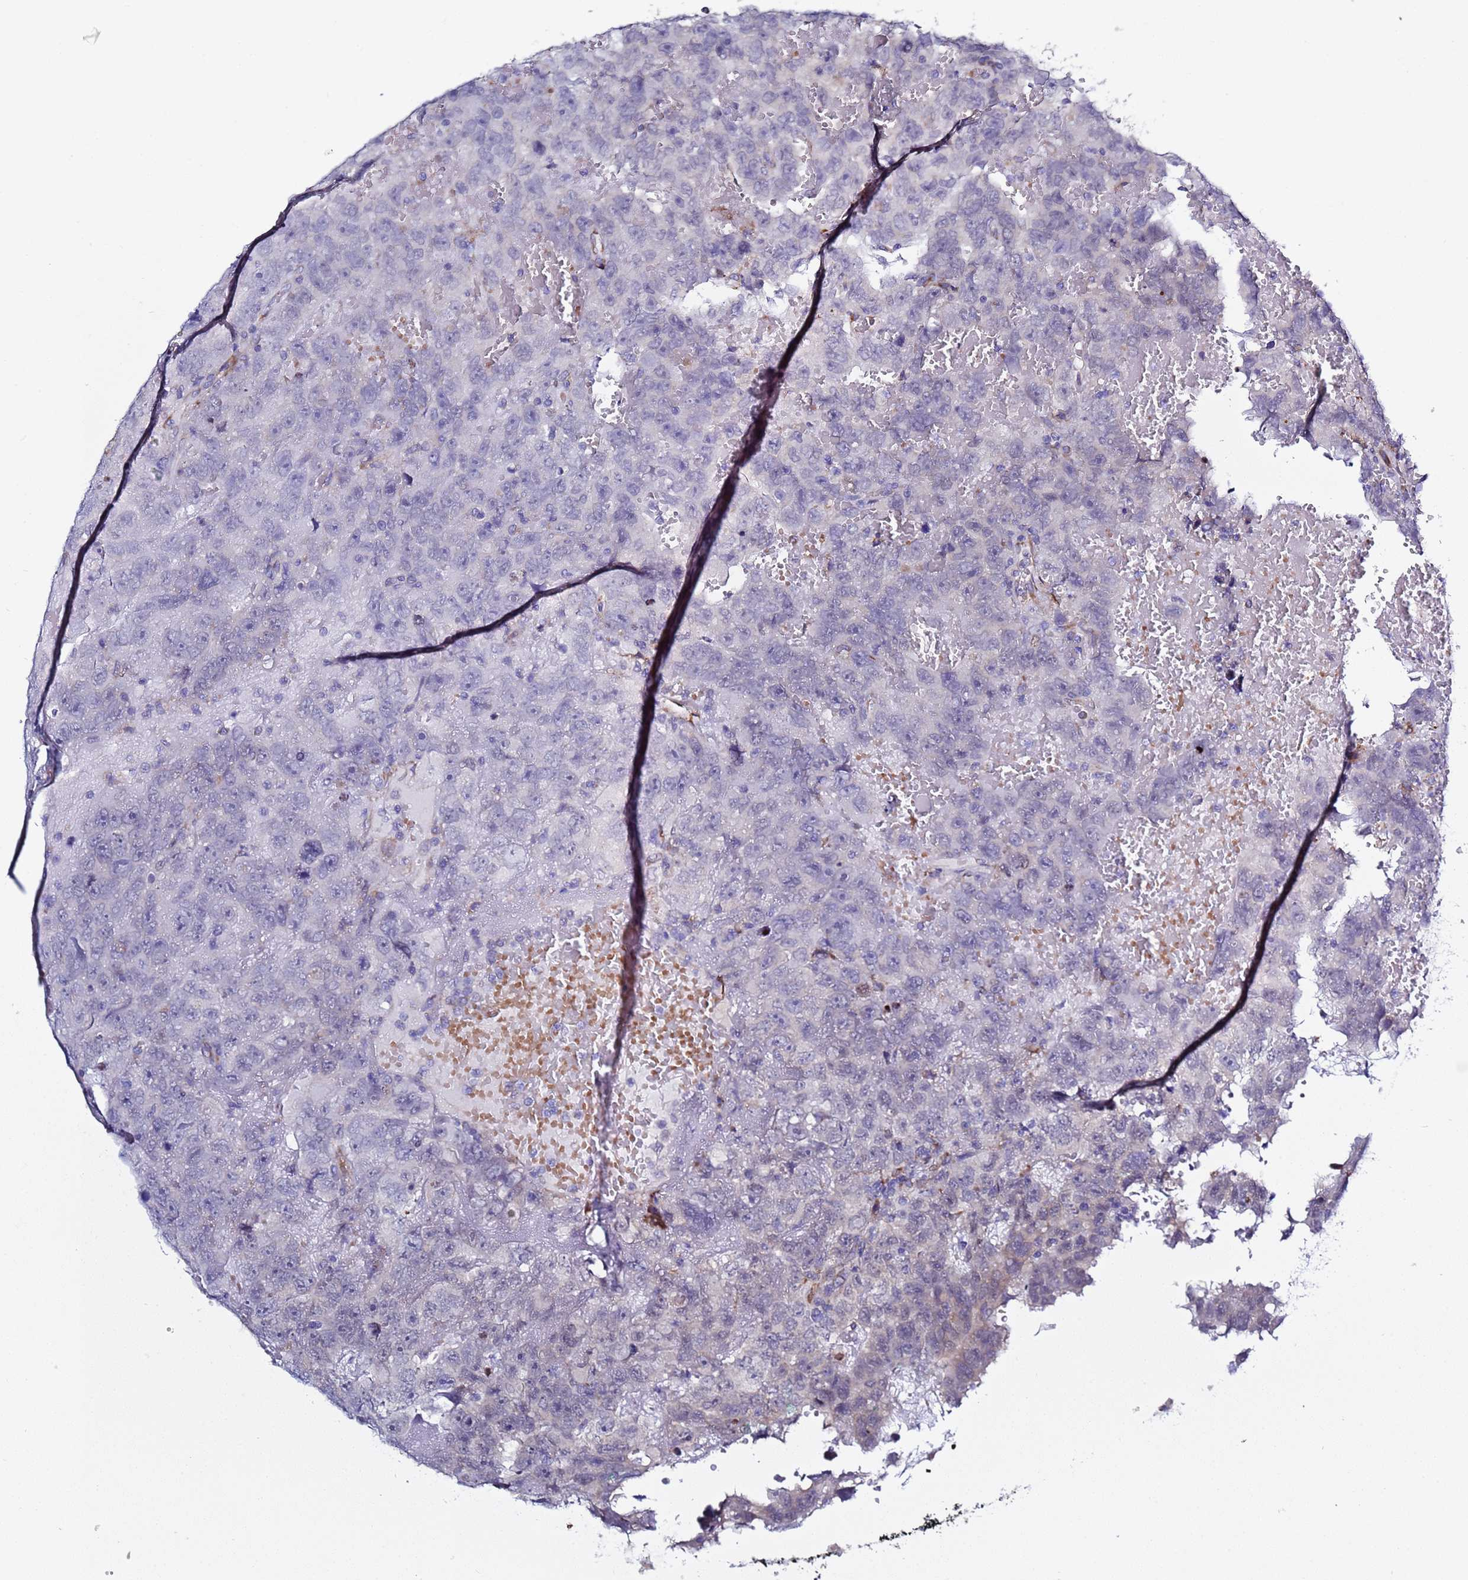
{"staining": {"intensity": "negative", "quantity": "none", "location": "none"}, "tissue": "testis cancer", "cell_type": "Tumor cells", "image_type": "cancer", "snomed": [{"axis": "morphology", "description": "Carcinoma, Embryonal, NOS"}, {"axis": "topography", "description": "Testis"}], "caption": "Tumor cells show no significant protein staining in testis embryonal carcinoma.", "gene": "ABHD17B", "patient": {"sex": "male", "age": 45}}